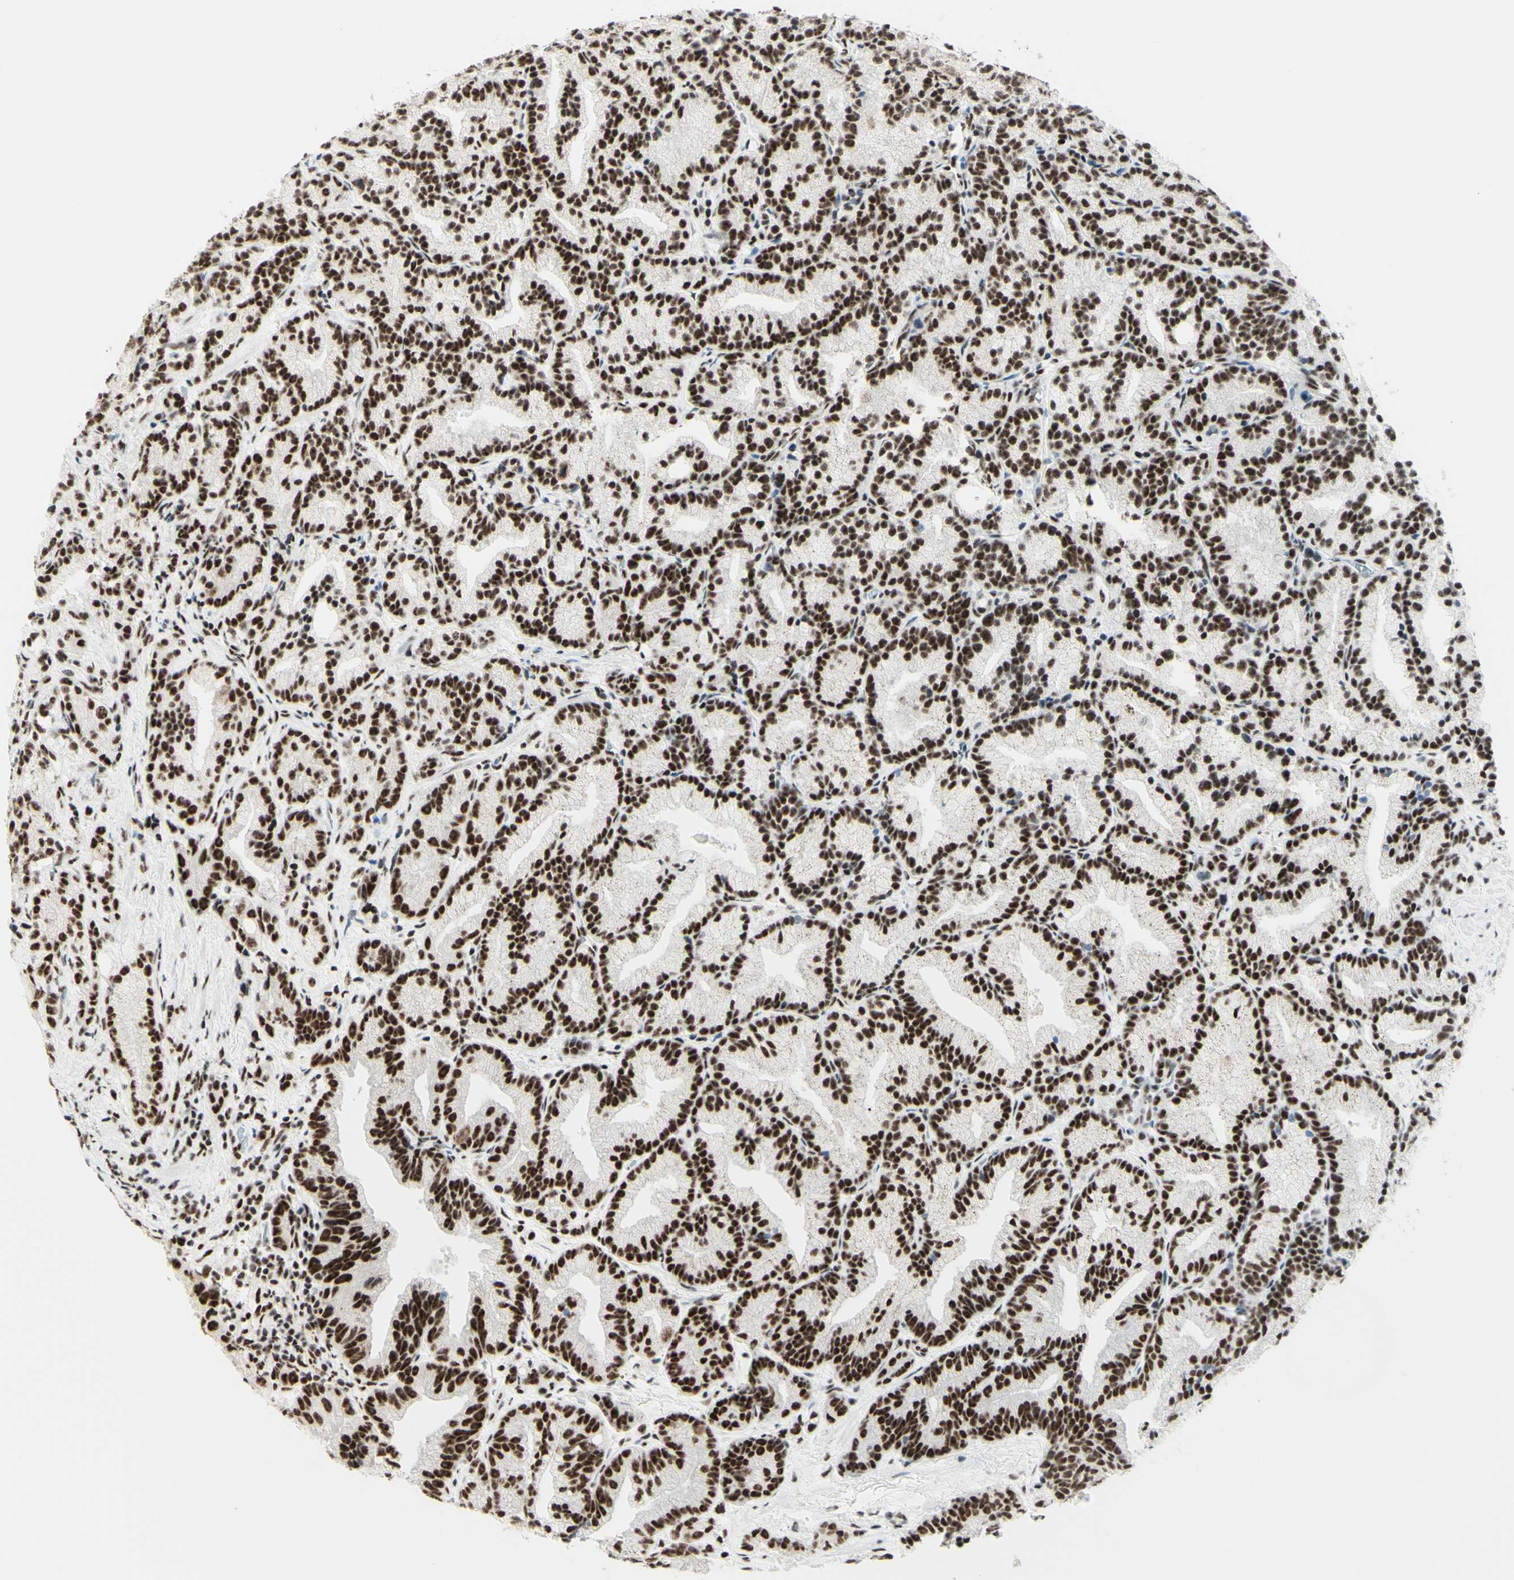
{"staining": {"intensity": "strong", "quantity": "25%-75%", "location": "nuclear"}, "tissue": "prostate cancer", "cell_type": "Tumor cells", "image_type": "cancer", "snomed": [{"axis": "morphology", "description": "Adenocarcinoma, Low grade"}, {"axis": "topography", "description": "Prostate"}], "caption": "Tumor cells demonstrate high levels of strong nuclear expression in about 25%-75% of cells in prostate cancer (adenocarcinoma (low-grade)). (Brightfield microscopy of DAB IHC at high magnification).", "gene": "WTAP", "patient": {"sex": "male", "age": 89}}